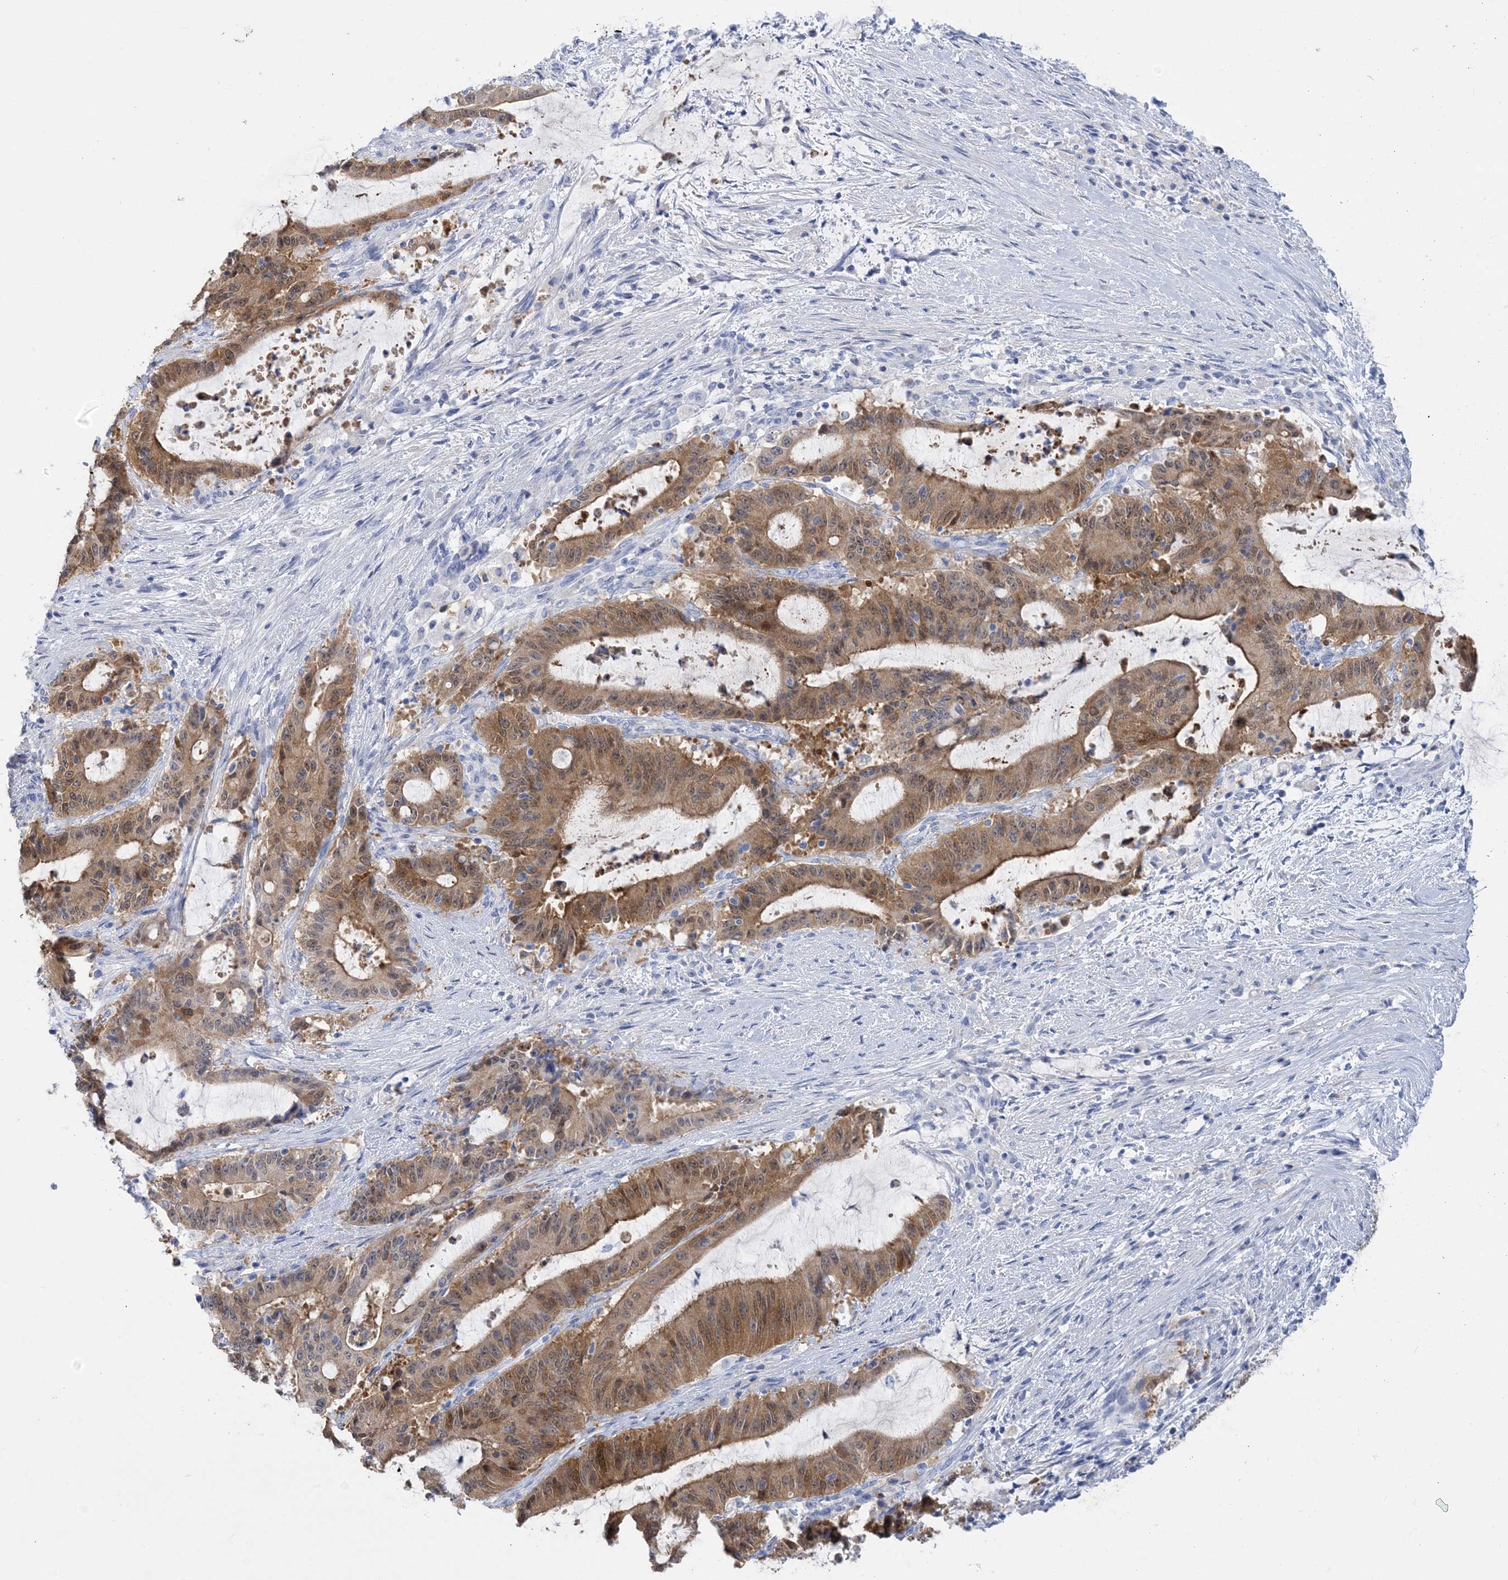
{"staining": {"intensity": "moderate", "quantity": ">75%", "location": "cytoplasmic/membranous"}, "tissue": "liver cancer", "cell_type": "Tumor cells", "image_type": "cancer", "snomed": [{"axis": "morphology", "description": "Normal tissue, NOS"}, {"axis": "morphology", "description": "Cholangiocarcinoma"}, {"axis": "topography", "description": "Liver"}, {"axis": "topography", "description": "Peripheral nerve tissue"}], "caption": "Brown immunohistochemical staining in human cholangiocarcinoma (liver) demonstrates moderate cytoplasmic/membranous expression in approximately >75% of tumor cells.", "gene": "SH3YL1", "patient": {"sex": "female", "age": 73}}